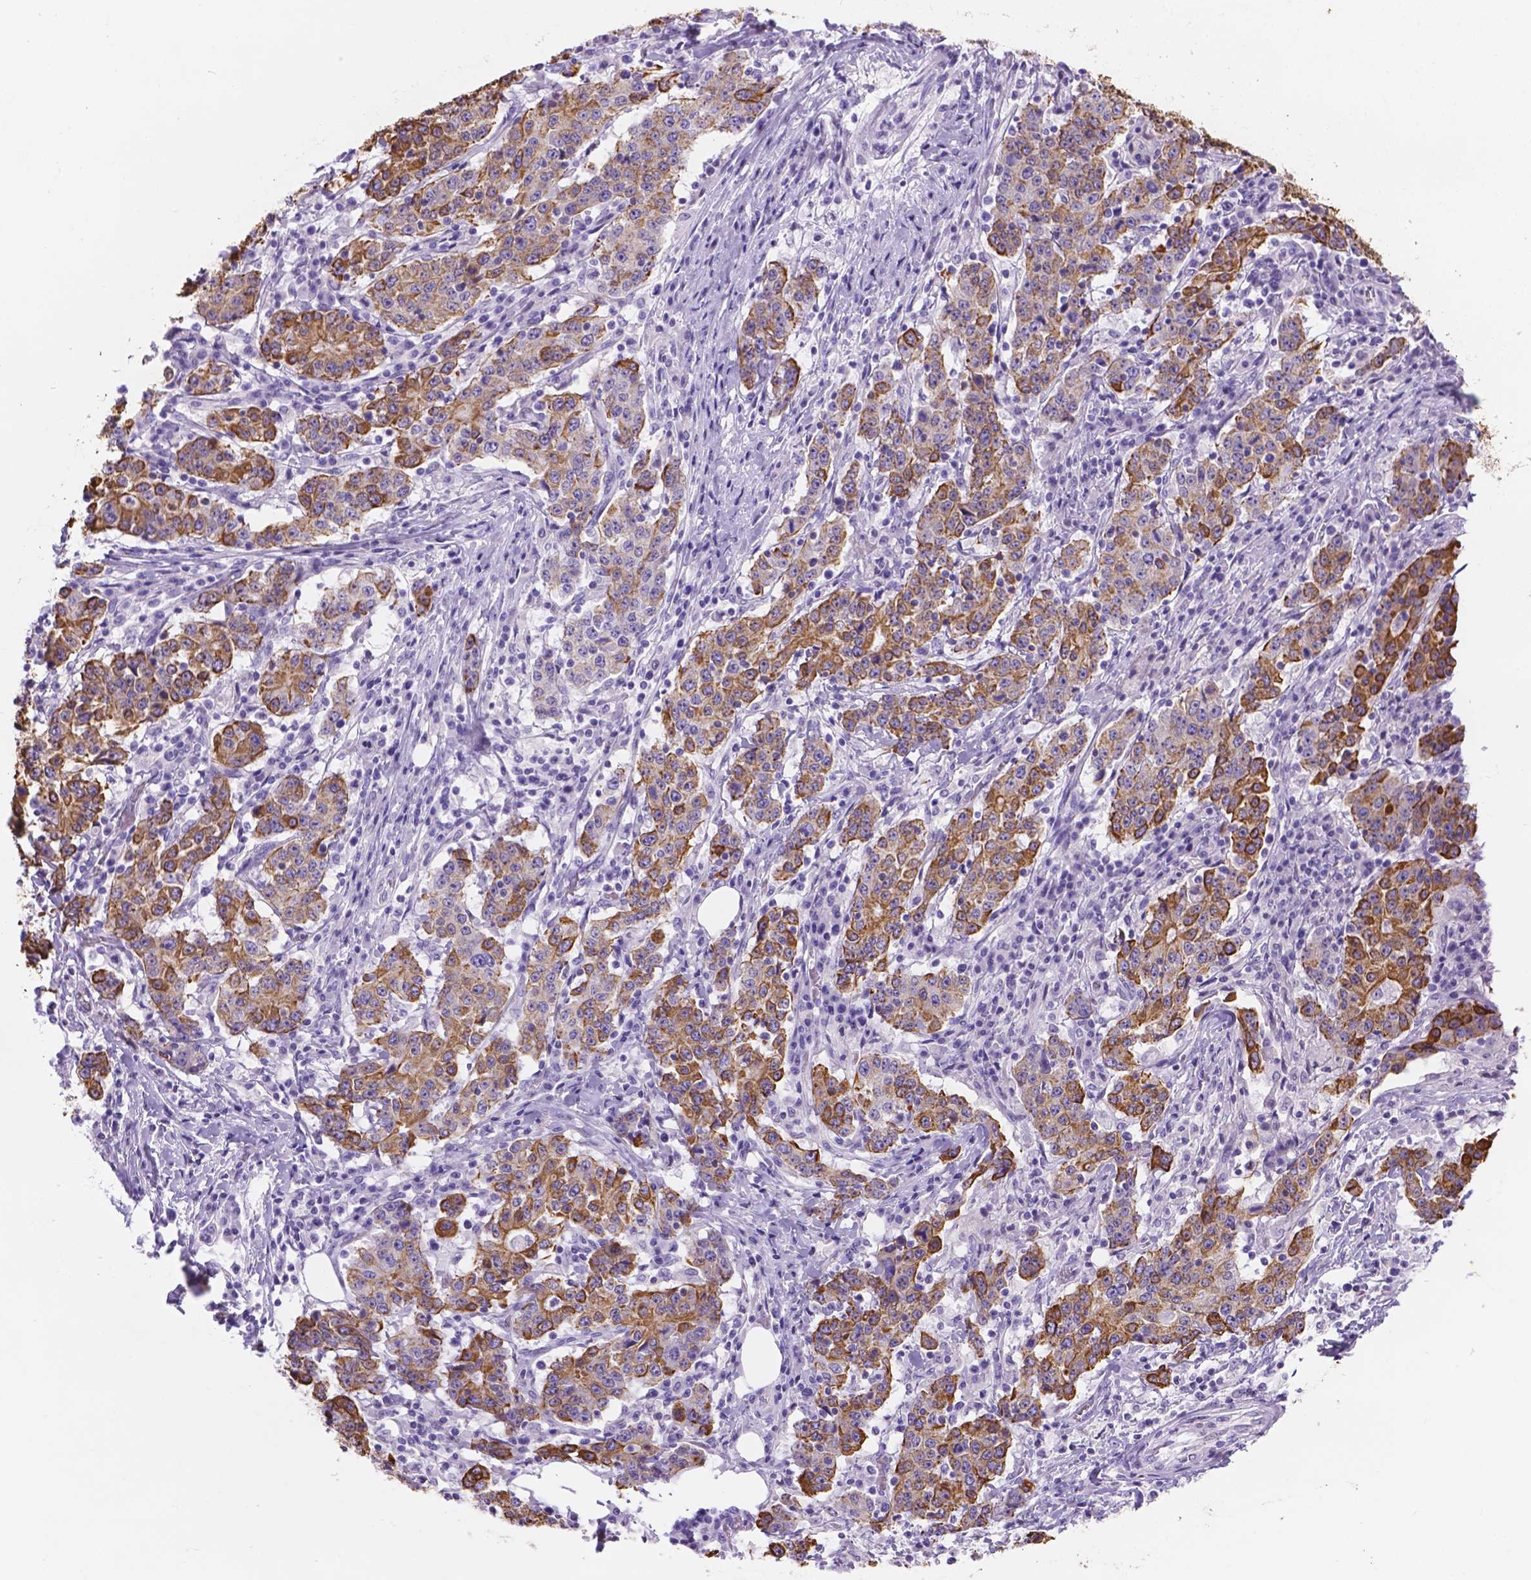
{"staining": {"intensity": "strong", "quantity": ">75%", "location": "cytoplasmic/membranous"}, "tissue": "stomach cancer", "cell_type": "Tumor cells", "image_type": "cancer", "snomed": [{"axis": "morphology", "description": "Adenocarcinoma, NOS"}, {"axis": "topography", "description": "Stomach"}], "caption": "The immunohistochemical stain labels strong cytoplasmic/membranous expression in tumor cells of stomach cancer tissue.", "gene": "DMWD", "patient": {"sex": "male", "age": 59}}